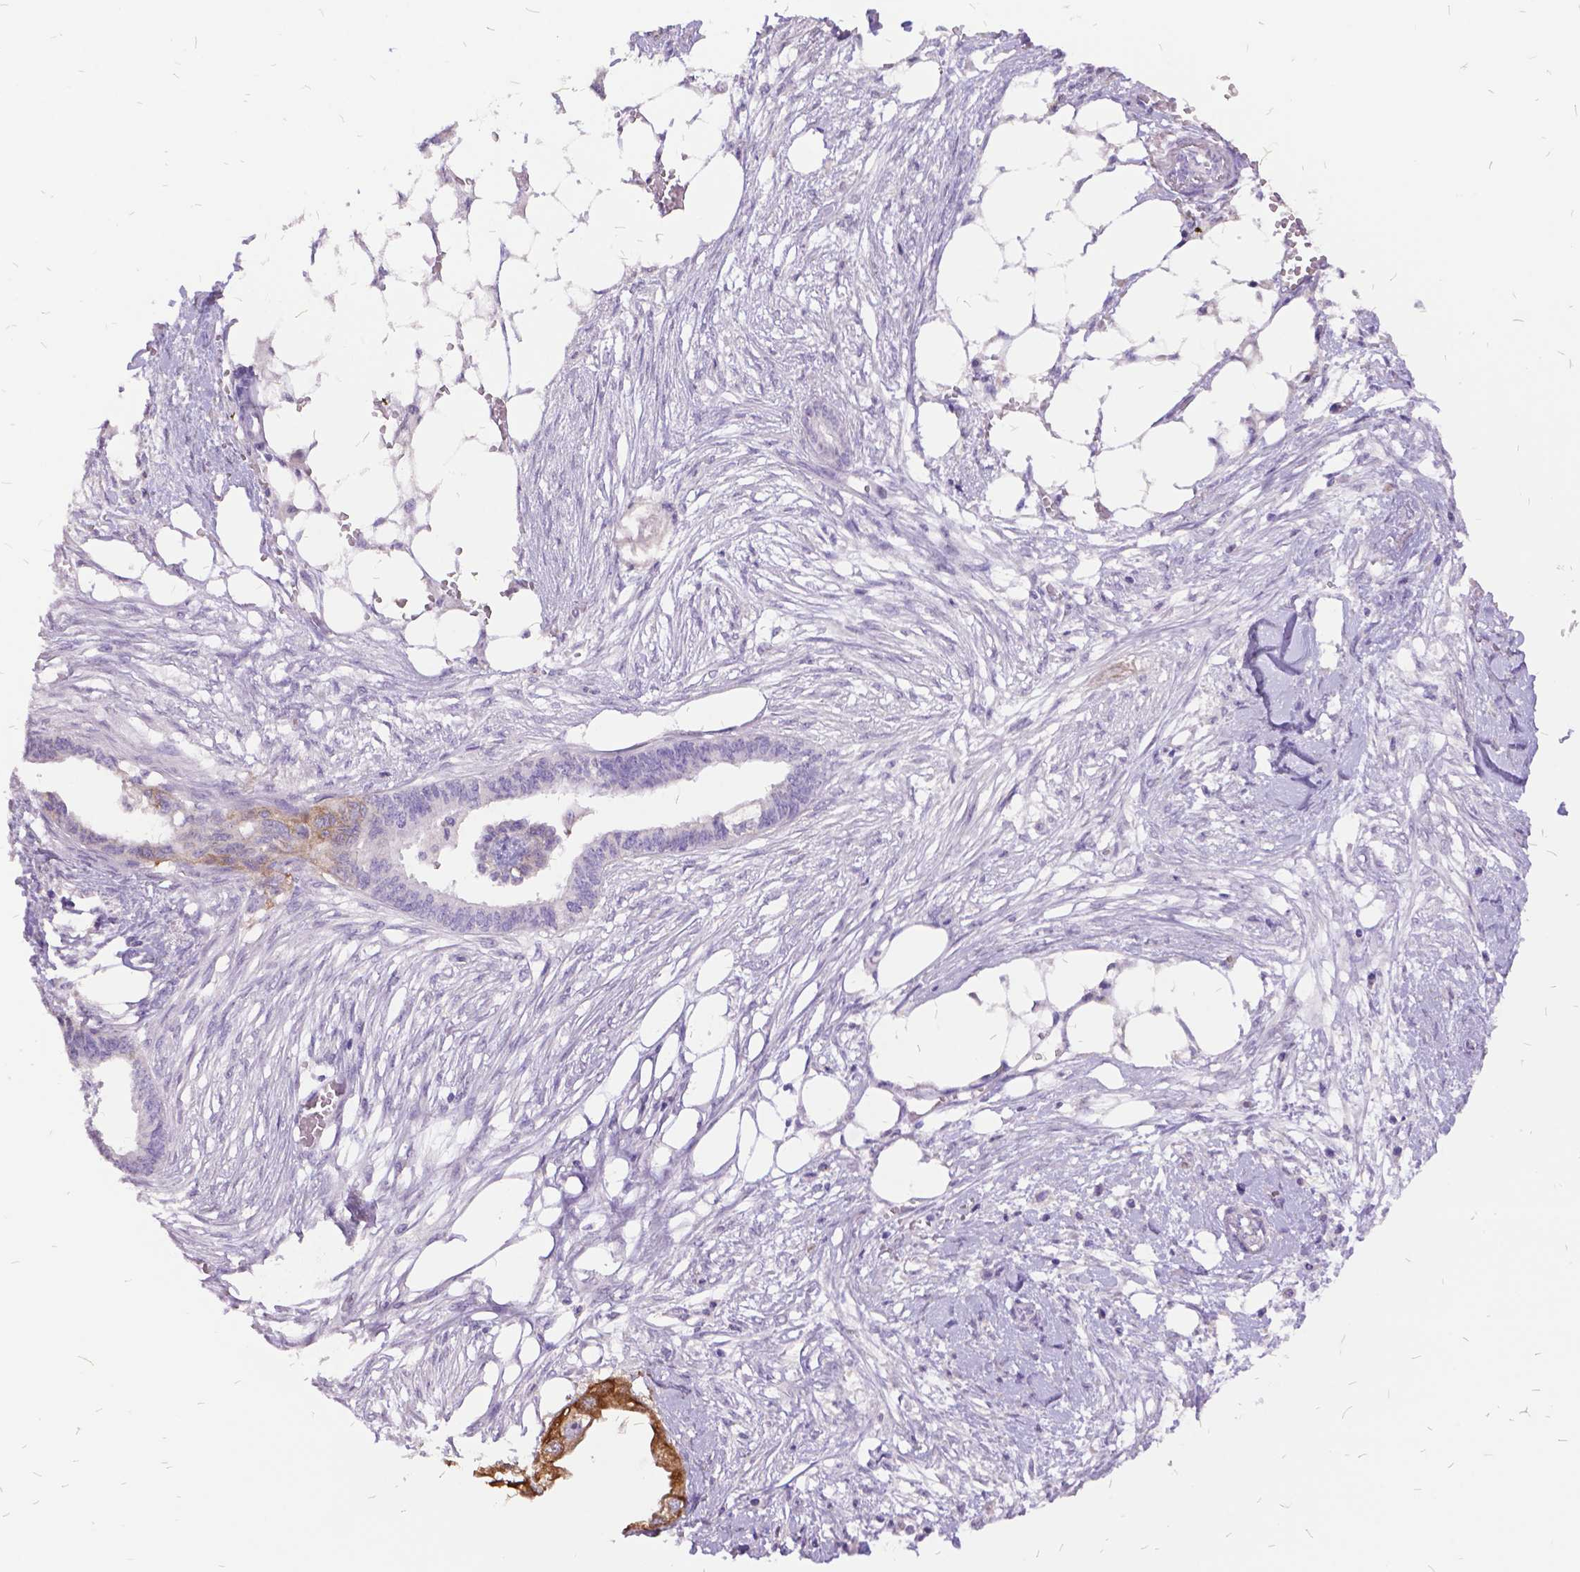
{"staining": {"intensity": "moderate", "quantity": "25%-75%", "location": "cytoplasmic/membranous"}, "tissue": "endometrial cancer", "cell_type": "Tumor cells", "image_type": "cancer", "snomed": [{"axis": "morphology", "description": "Adenocarcinoma, NOS"}, {"axis": "morphology", "description": "Adenocarcinoma, metastatic, NOS"}, {"axis": "topography", "description": "Adipose tissue"}, {"axis": "topography", "description": "Endometrium"}], "caption": "The image exhibits a brown stain indicating the presence of a protein in the cytoplasmic/membranous of tumor cells in endometrial cancer.", "gene": "ITGB6", "patient": {"sex": "female", "age": 67}}